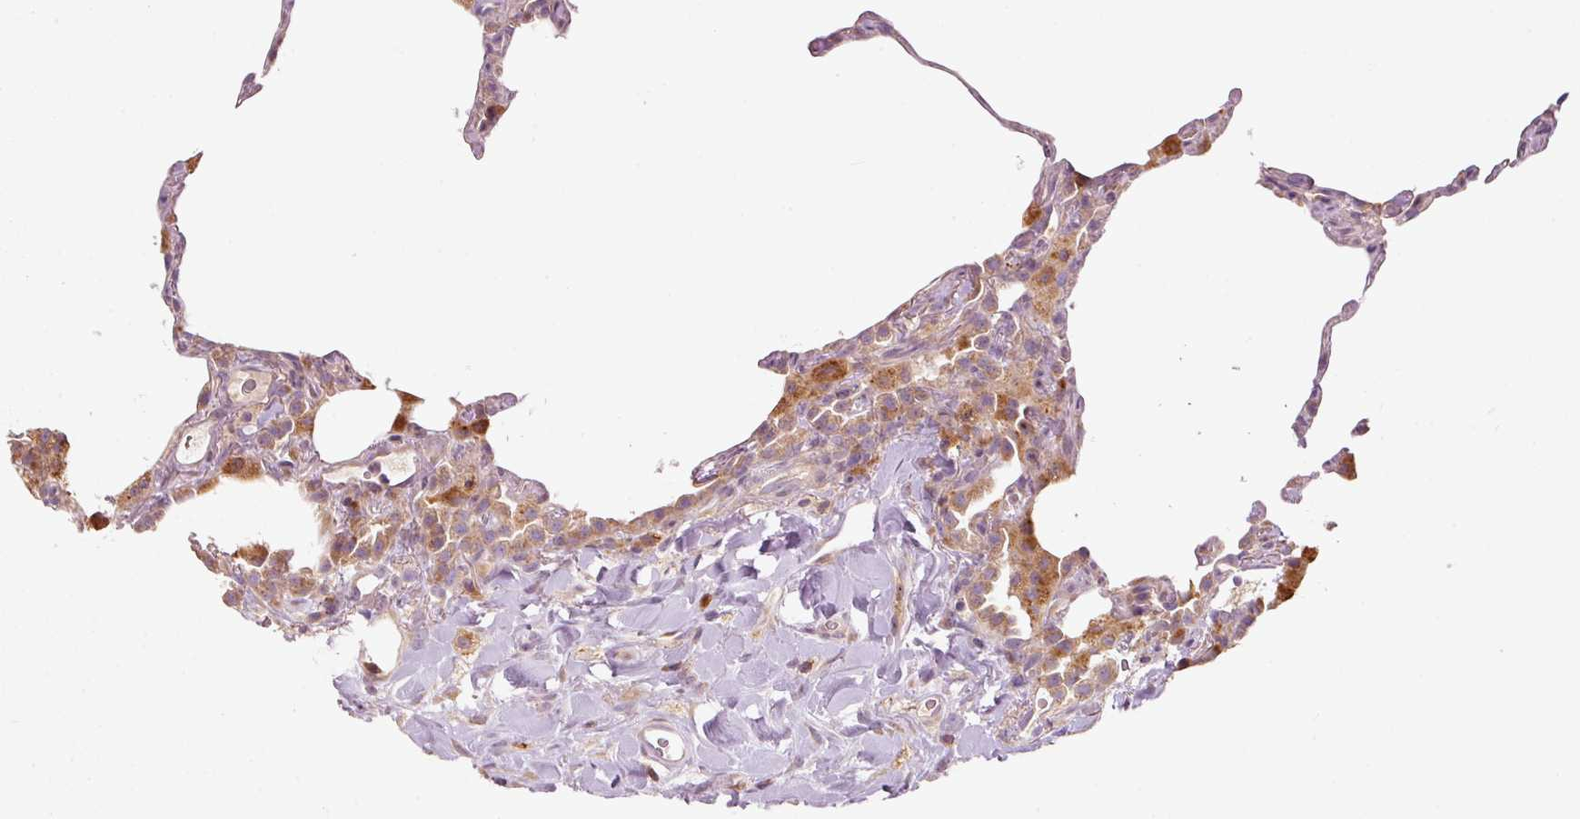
{"staining": {"intensity": "moderate", "quantity": "<25%", "location": "cytoplasmic/membranous"}, "tissue": "lung", "cell_type": "Alveolar cells", "image_type": "normal", "snomed": [{"axis": "morphology", "description": "Normal tissue, NOS"}, {"axis": "topography", "description": "Lung"}], "caption": "Immunohistochemistry image of benign lung: human lung stained using IHC reveals low levels of moderate protein expression localized specifically in the cytoplasmic/membranous of alveolar cells, appearing as a cytoplasmic/membranous brown color.", "gene": "MAP10", "patient": {"sex": "female", "age": 57}}